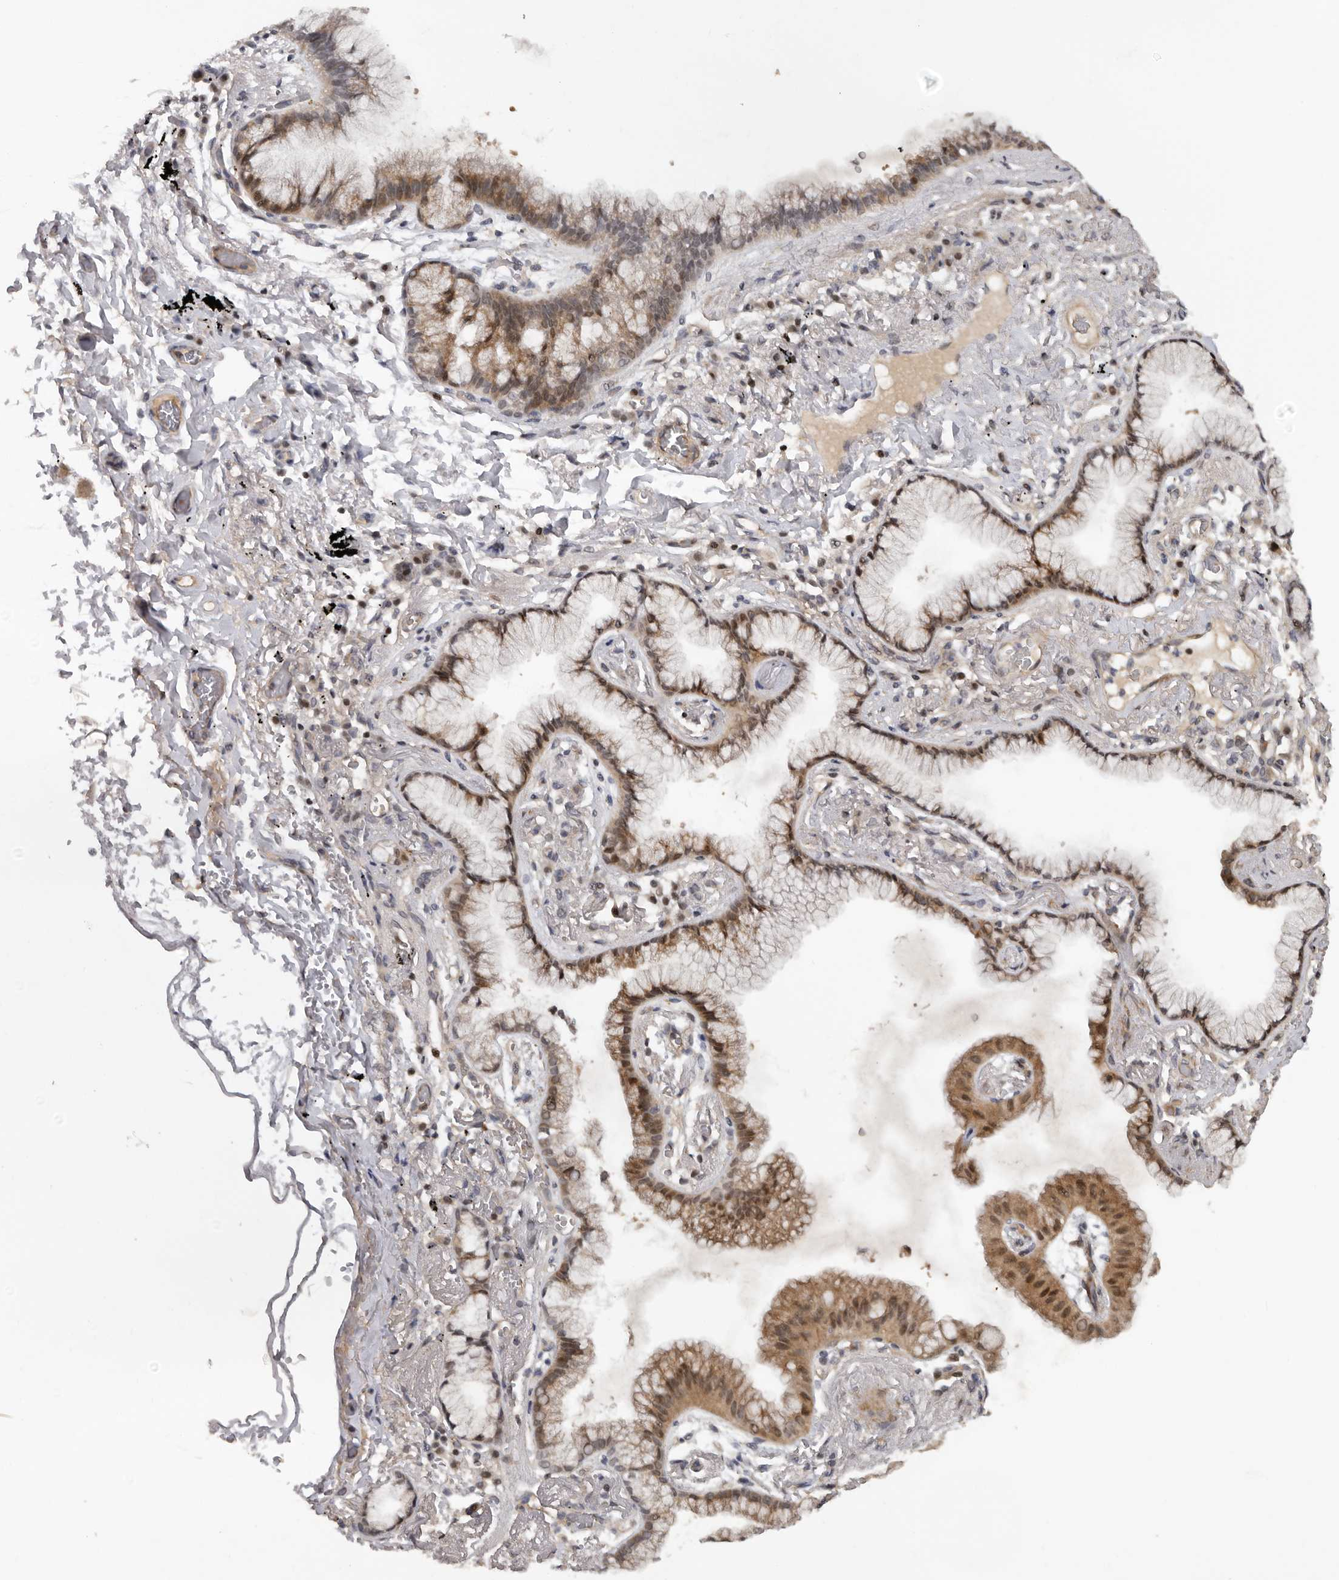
{"staining": {"intensity": "moderate", "quantity": ">75%", "location": "cytoplasmic/membranous,nuclear"}, "tissue": "lung cancer", "cell_type": "Tumor cells", "image_type": "cancer", "snomed": [{"axis": "morphology", "description": "Adenocarcinoma, NOS"}, {"axis": "topography", "description": "Lung"}], "caption": "A histopathology image of human lung adenocarcinoma stained for a protein demonstrates moderate cytoplasmic/membranous and nuclear brown staining in tumor cells.", "gene": "HENMT1", "patient": {"sex": "female", "age": 70}}